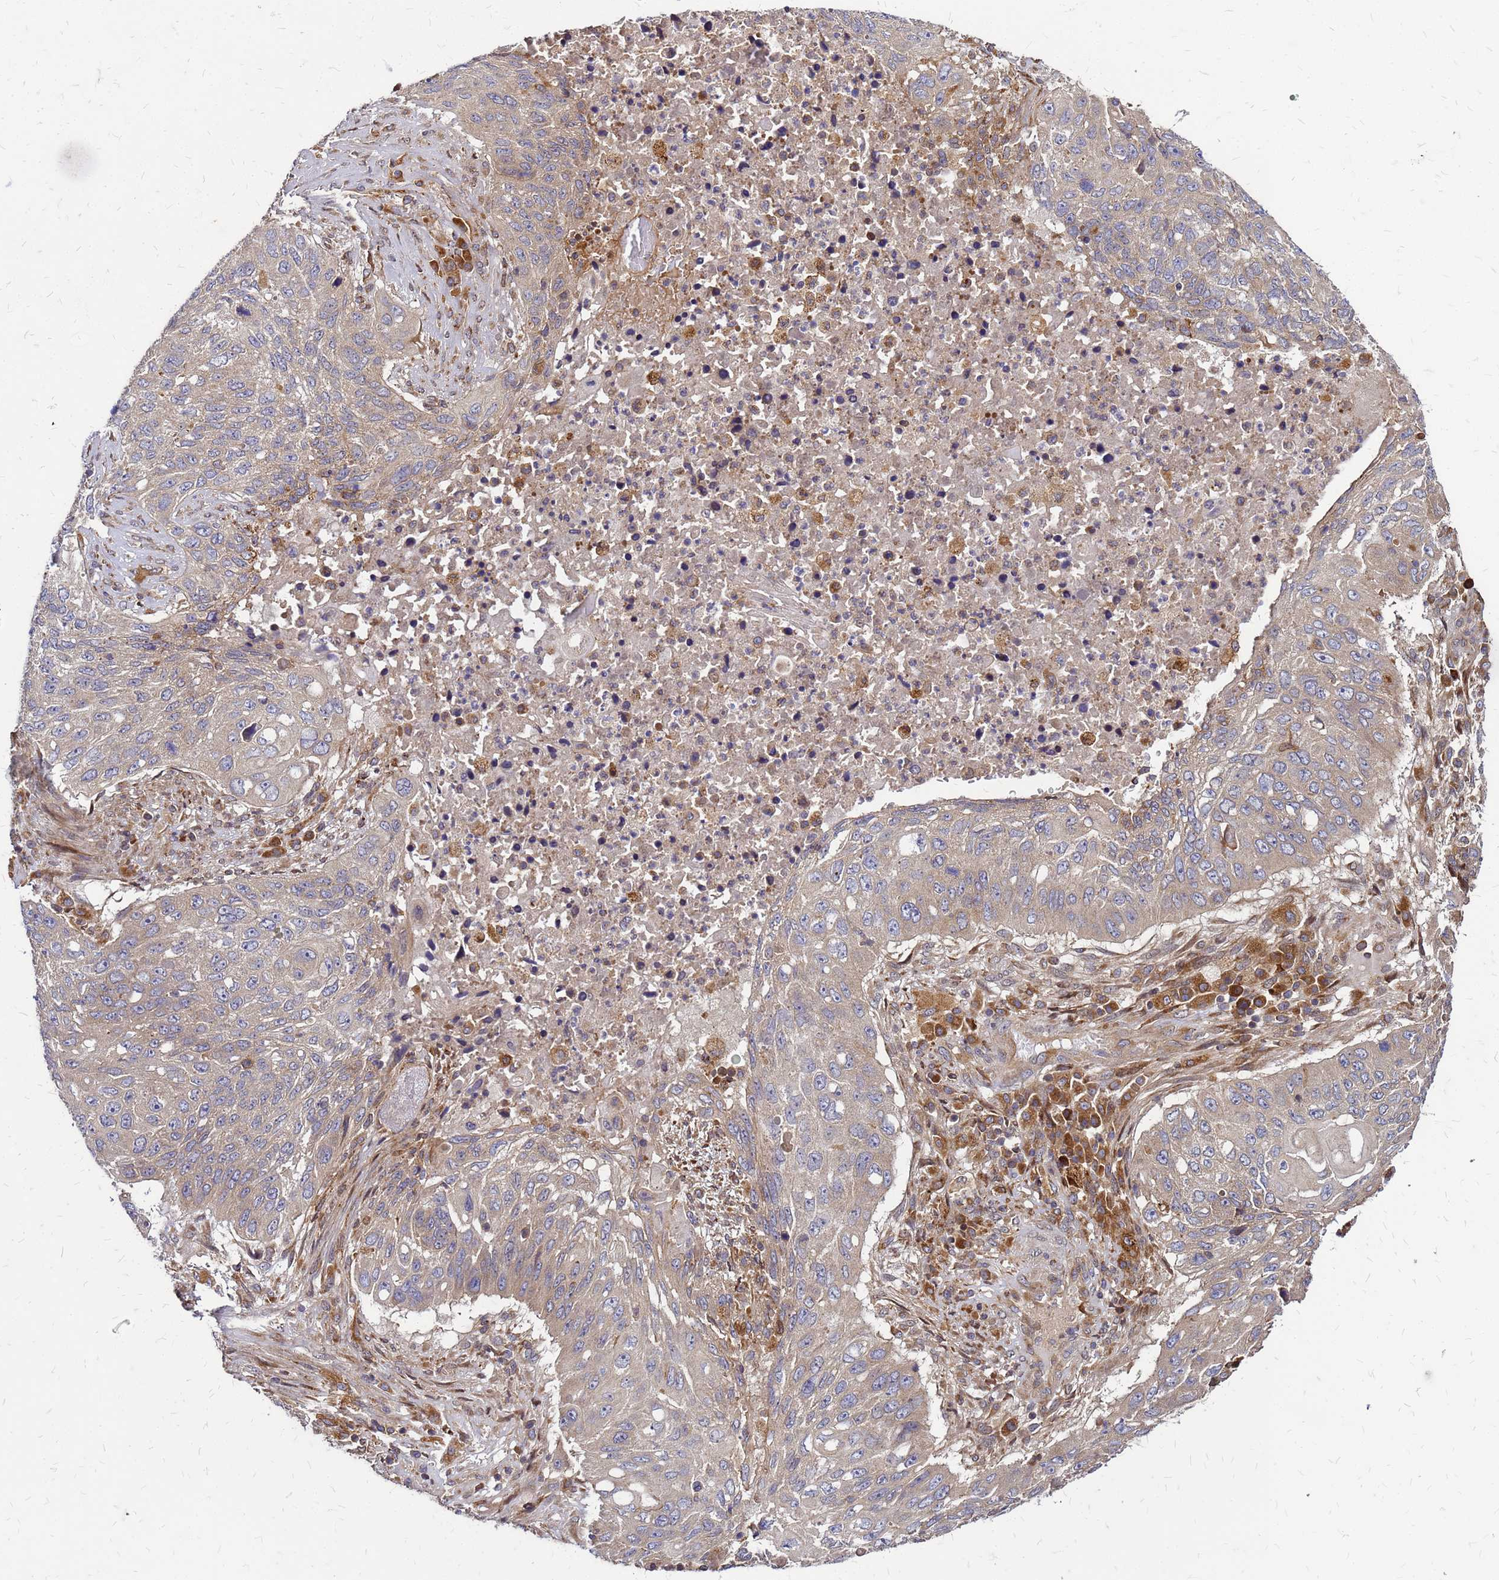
{"staining": {"intensity": "negative", "quantity": "none", "location": "none"}, "tissue": "lung cancer", "cell_type": "Tumor cells", "image_type": "cancer", "snomed": [{"axis": "morphology", "description": "Squamous cell carcinoma, NOS"}, {"axis": "topography", "description": "Lung"}], "caption": "The image demonstrates no significant staining in tumor cells of squamous cell carcinoma (lung).", "gene": "CYBC1", "patient": {"sex": "female", "age": 63}}